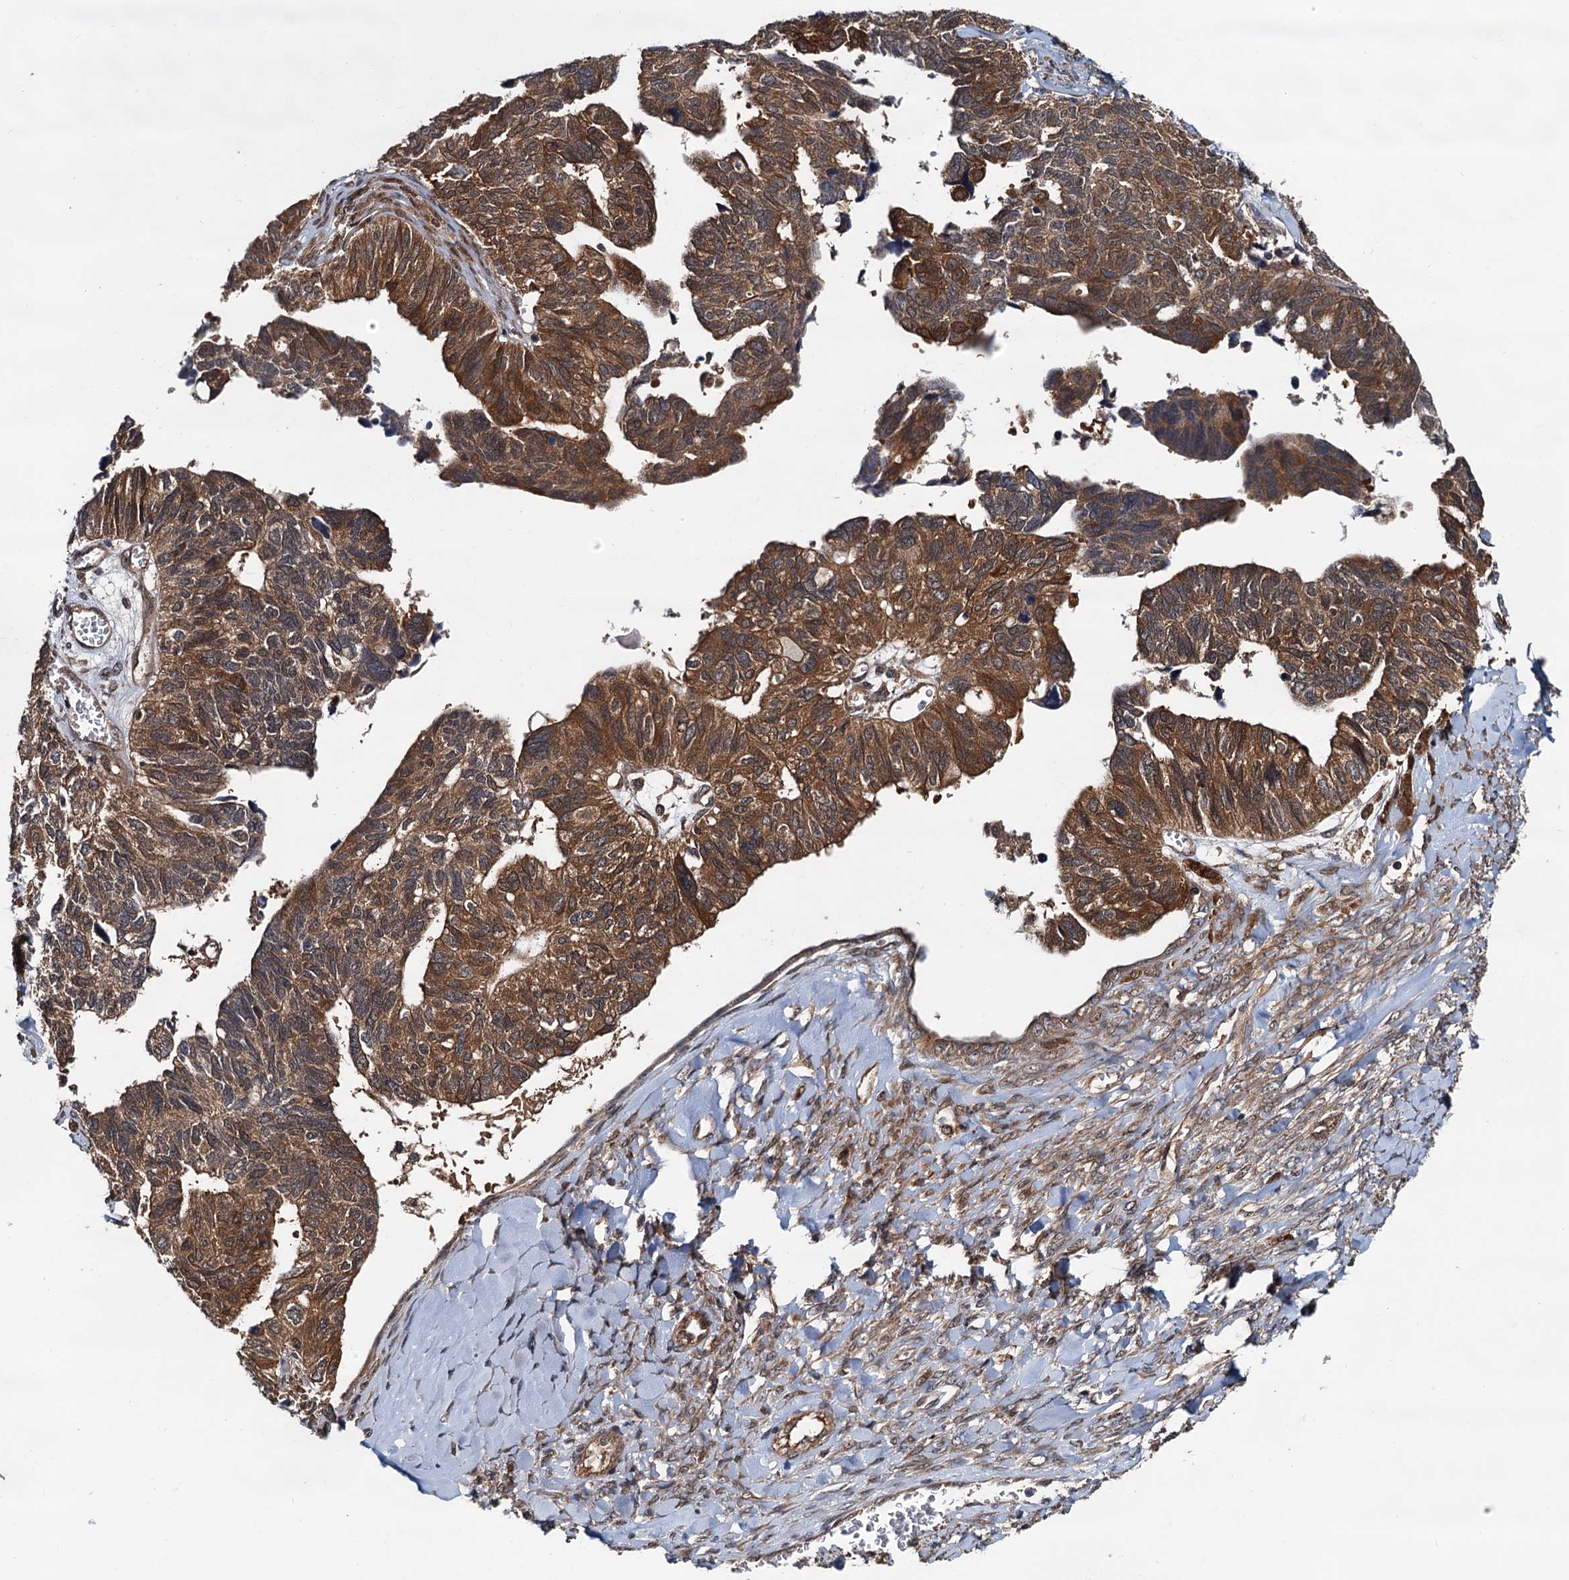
{"staining": {"intensity": "strong", "quantity": ">75%", "location": "cytoplasmic/membranous,nuclear"}, "tissue": "ovarian cancer", "cell_type": "Tumor cells", "image_type": "cancer", "snomed": [{"axis": "morphology", "description": "Cystadenocarcinoma, serous, NOS"}, {"axis": "topography", "description": "Ovary"}], "caption": "A high-resolution micrograph shows immunohistochemistry (IHC) staining of ovarian cancer, which displays strong cytoplasmic/membranous and nuclear positivity in about >75% of tumor cells. (IHC, brightfield microscopy, high magnification).", "gene": "AAGAB", "patient": {"sex": "female", "age": 79}}